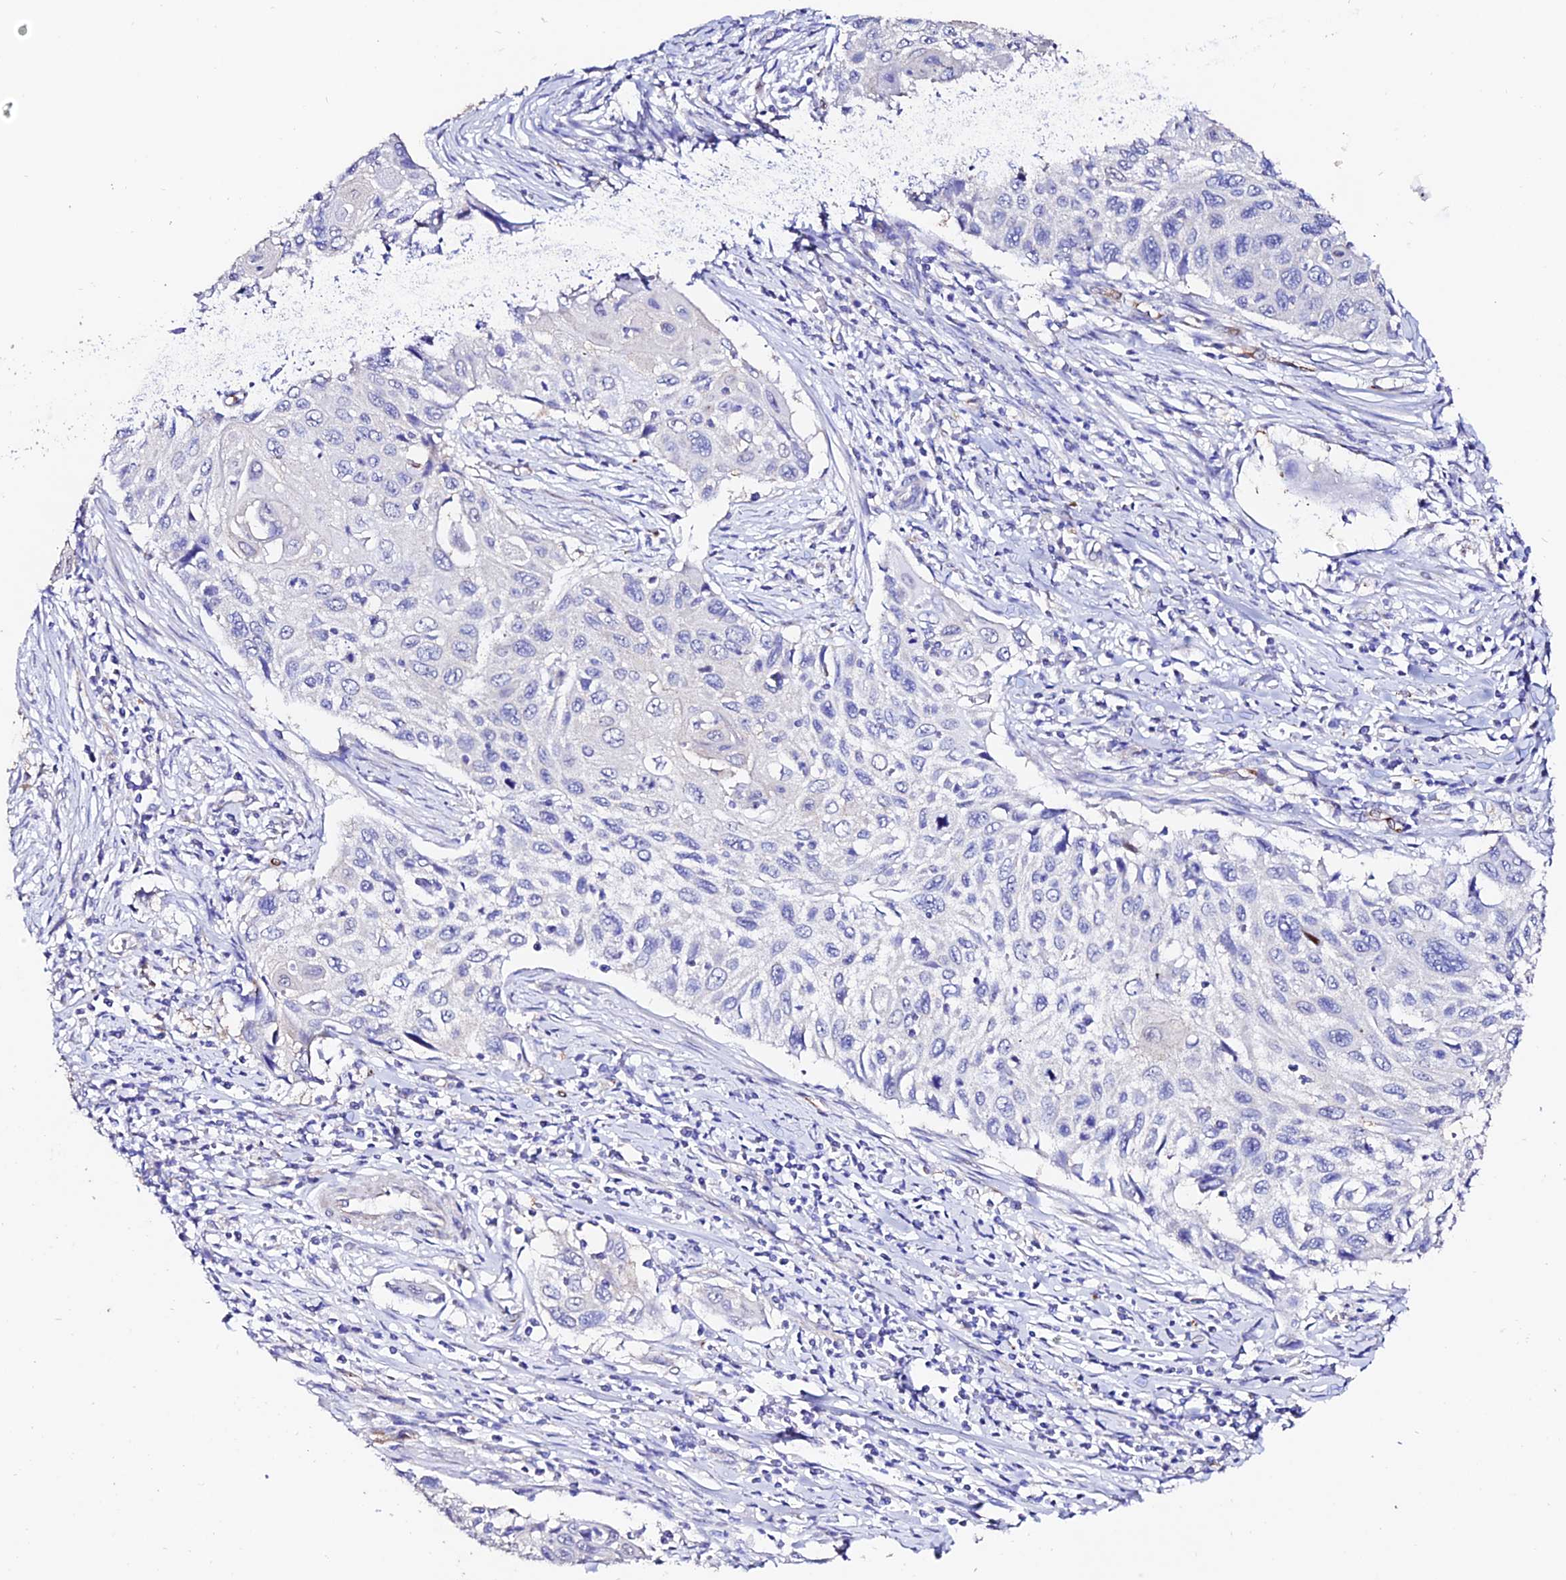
{"staining": {"intensity": "negative", "quantity": "none", "location": "none"}, "tissue": "cervical cancer", "cell_type": "Tumor cells", "image_type": "cancer", "snomed": [{"axis": "morphology", "description": "Squamous cell carcinoma, NOS"}, {"axis": "topography", "description": "Cervix"}], "caption": "This is a image of IHC staining of cervical squamous cell carcinoma, which shows no positivity in tumor cells.", "gene": "ESM1", "patient": {"sex": "female", "age": 70}}